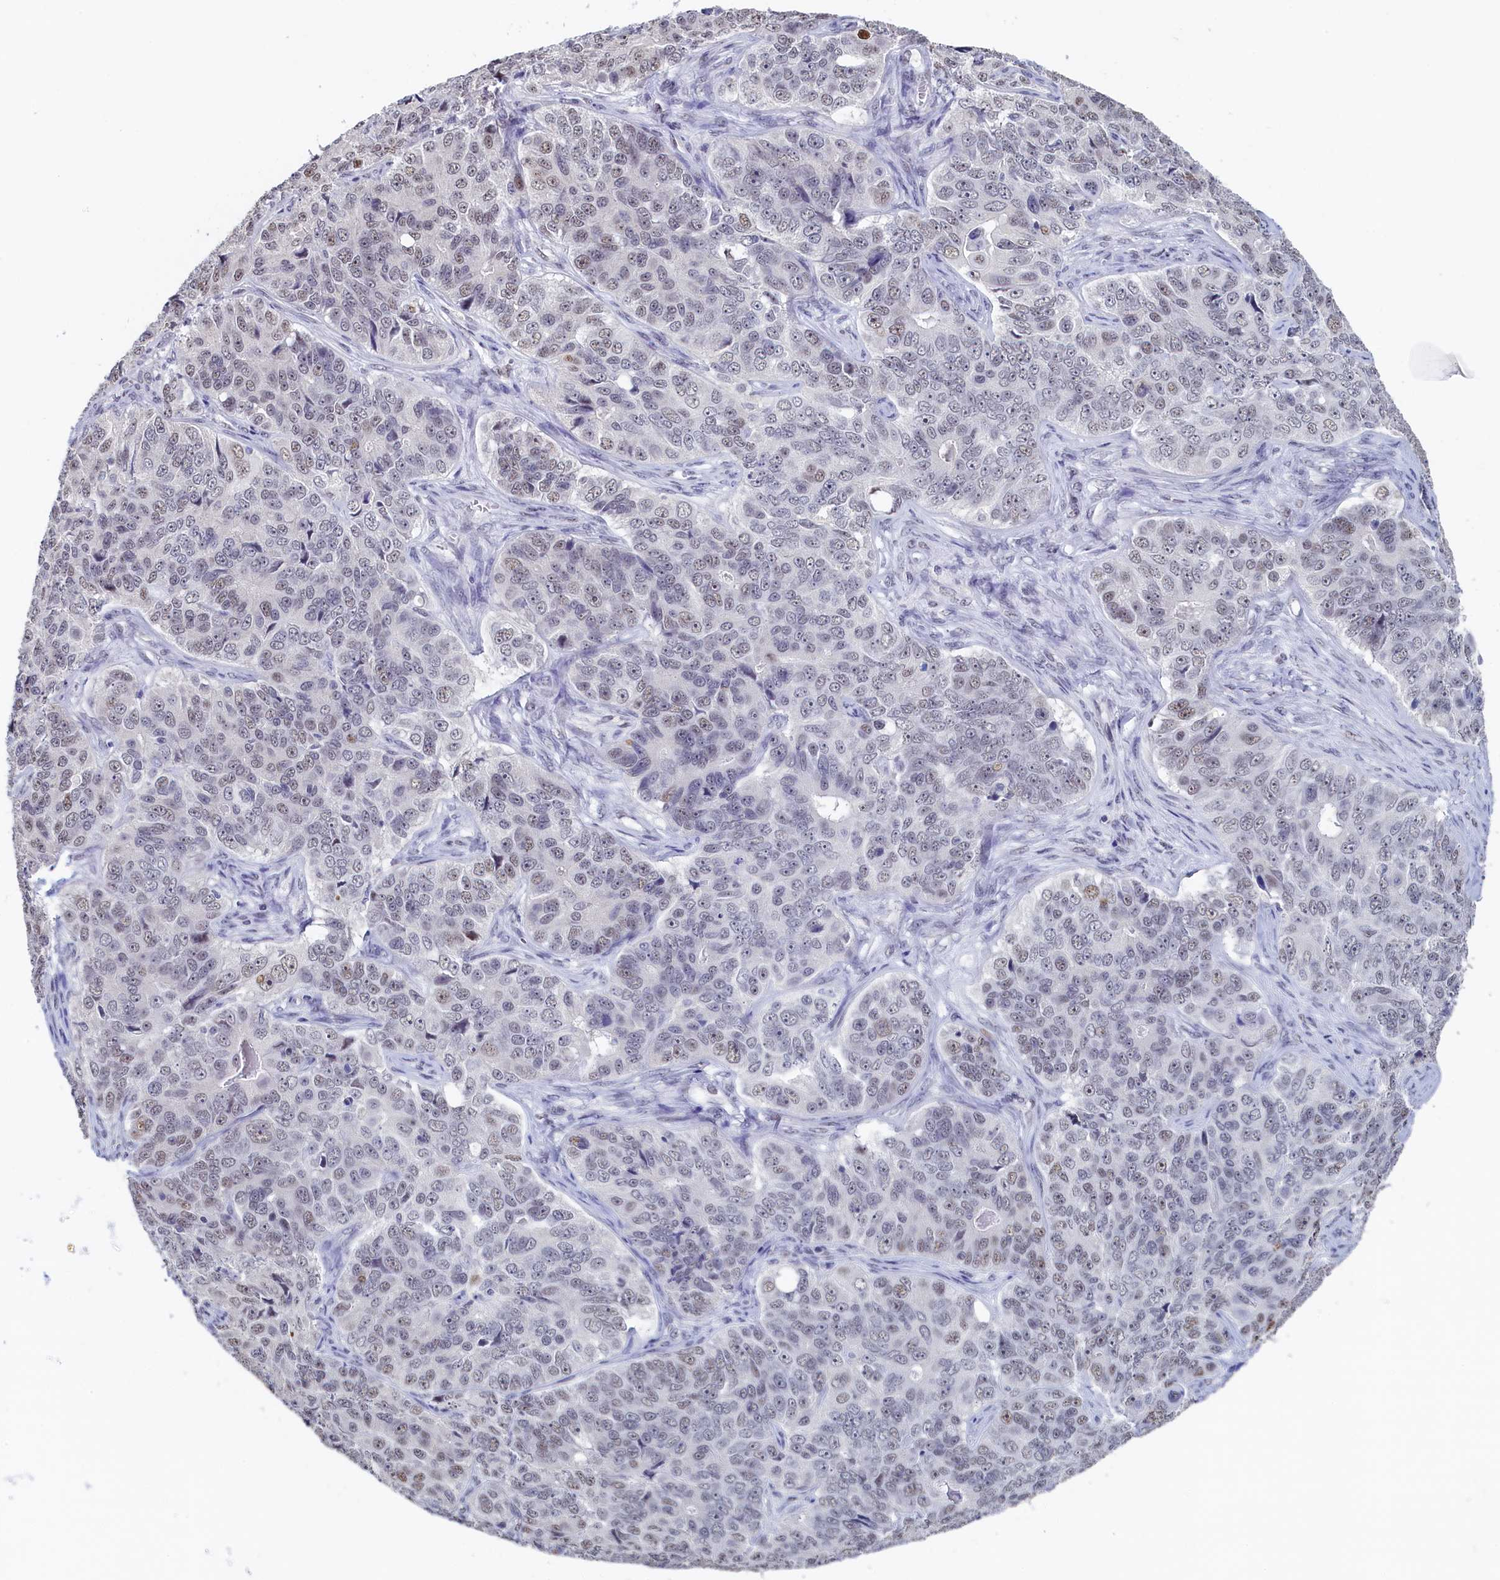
{"staining": {"intensity": "moderate", "quantity": "<25%", "location": "nuclear"}, "tissue": "ovarian cancer", "cell_type": "Tumor cells", "image_type": "cancer", "snomed": [{"axis": "morphology", "description": "Carcinoma, endometroid"}, {"axis": "topography", "description": "Ovary"}], "caption": "High-magnification brightfield microscopy of ovarian cancer stained with DAB (3,3'-diaminobenzidine) (brown) and counterstained with hematoxylin (blue). tumor cells exhibit moderate nuclear staining is identified in approximately<25% of cells.", "gene": "MOSPD3", "patient": {"sex": "female", "age": 51}}